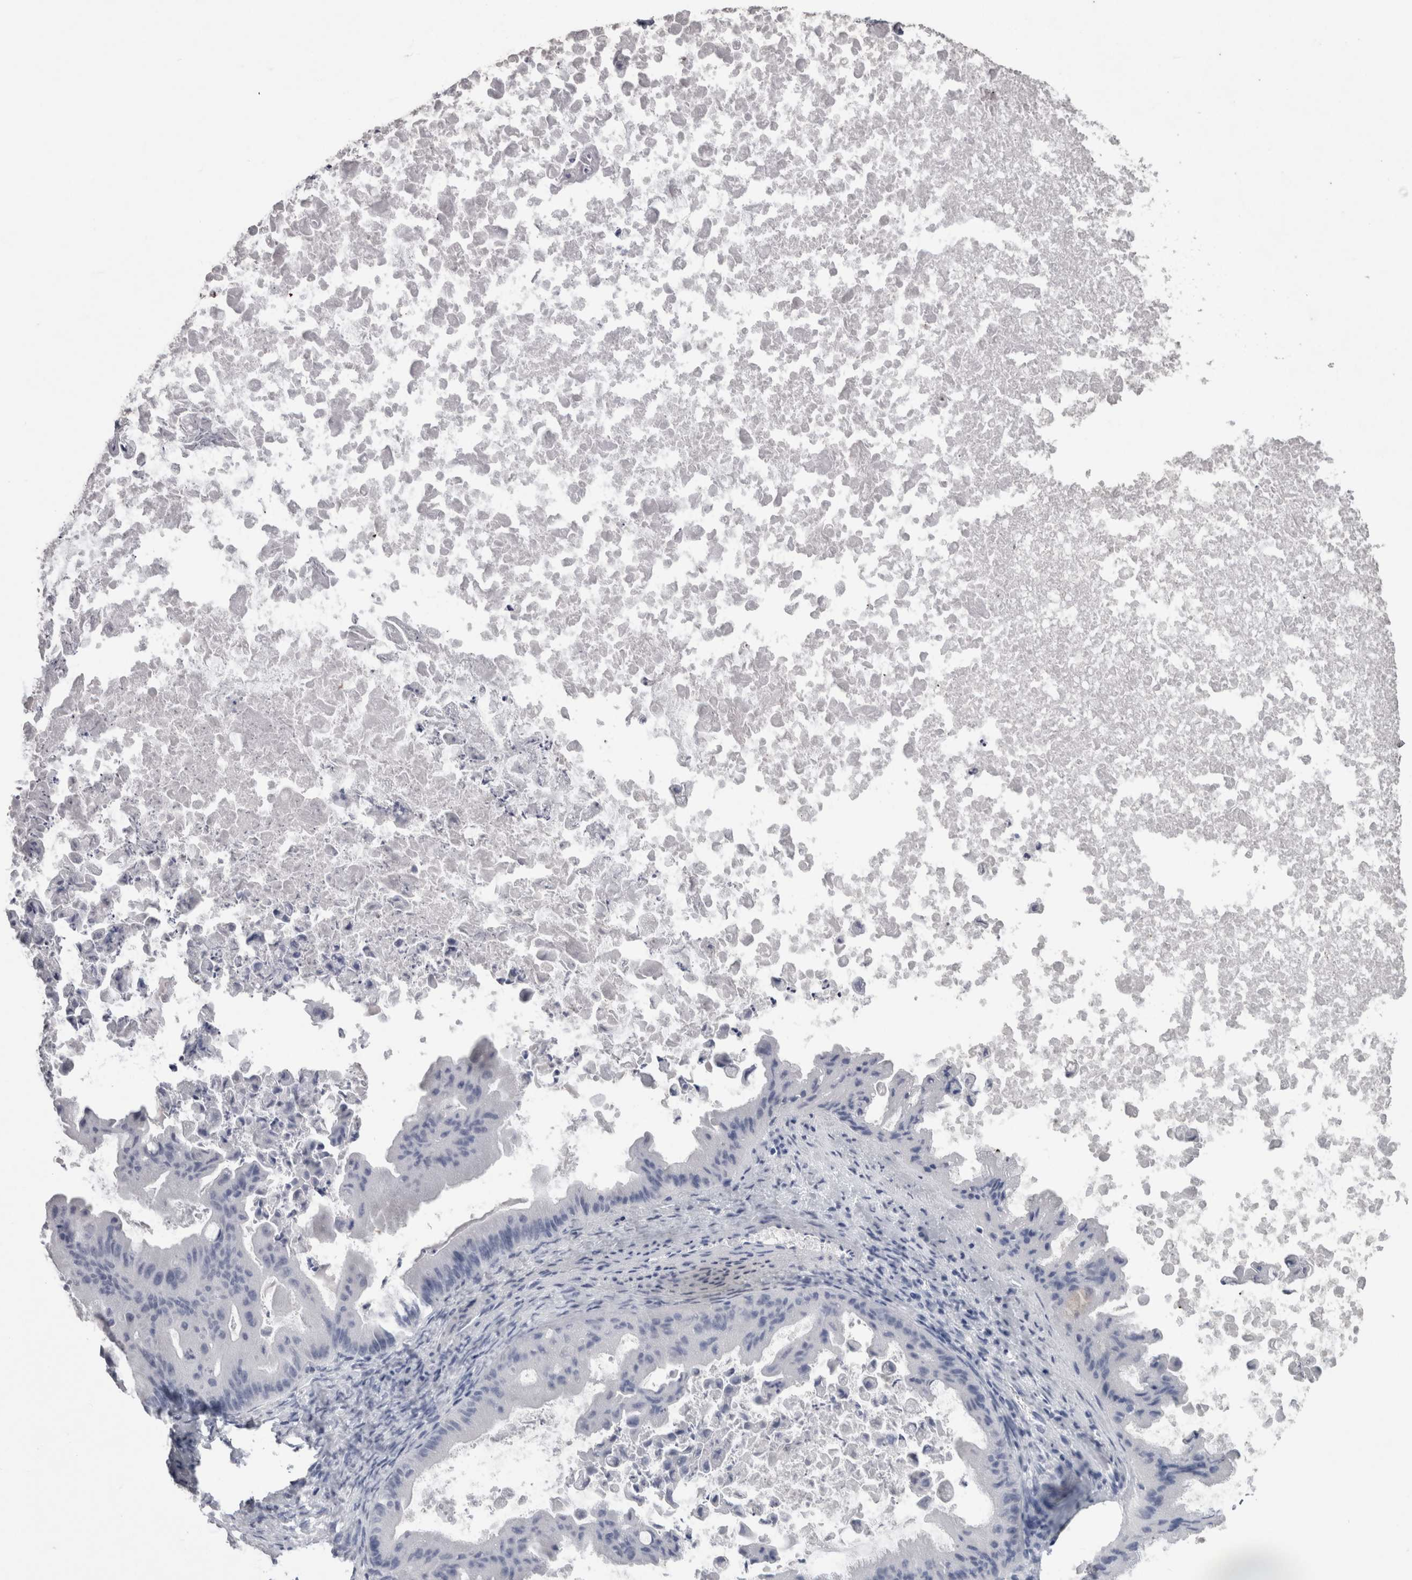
{"staining": {"intensity": "negative", "quantity": "none", "location": "none"}, "tissue": "ovarian cancer", "cell_type": "Tumor cells", "image_type": "cancer", "snomed": [{"axis": "morphology", "description": "Cystadenocarcinoma, mucinous, NOS"}, {"axis": "topography", "description": "Ovary"}], "caption": "A high-resolution photomicrograph shows IHC staining of ovarian cancer (mucinous cystadenocarcinoma), which demonstrates no significant positivity in tumor cells. (DAB IHC with hematoxylin counter stain).", "gene": "CA8", "patient": {"sex": "female", "age": 37}}